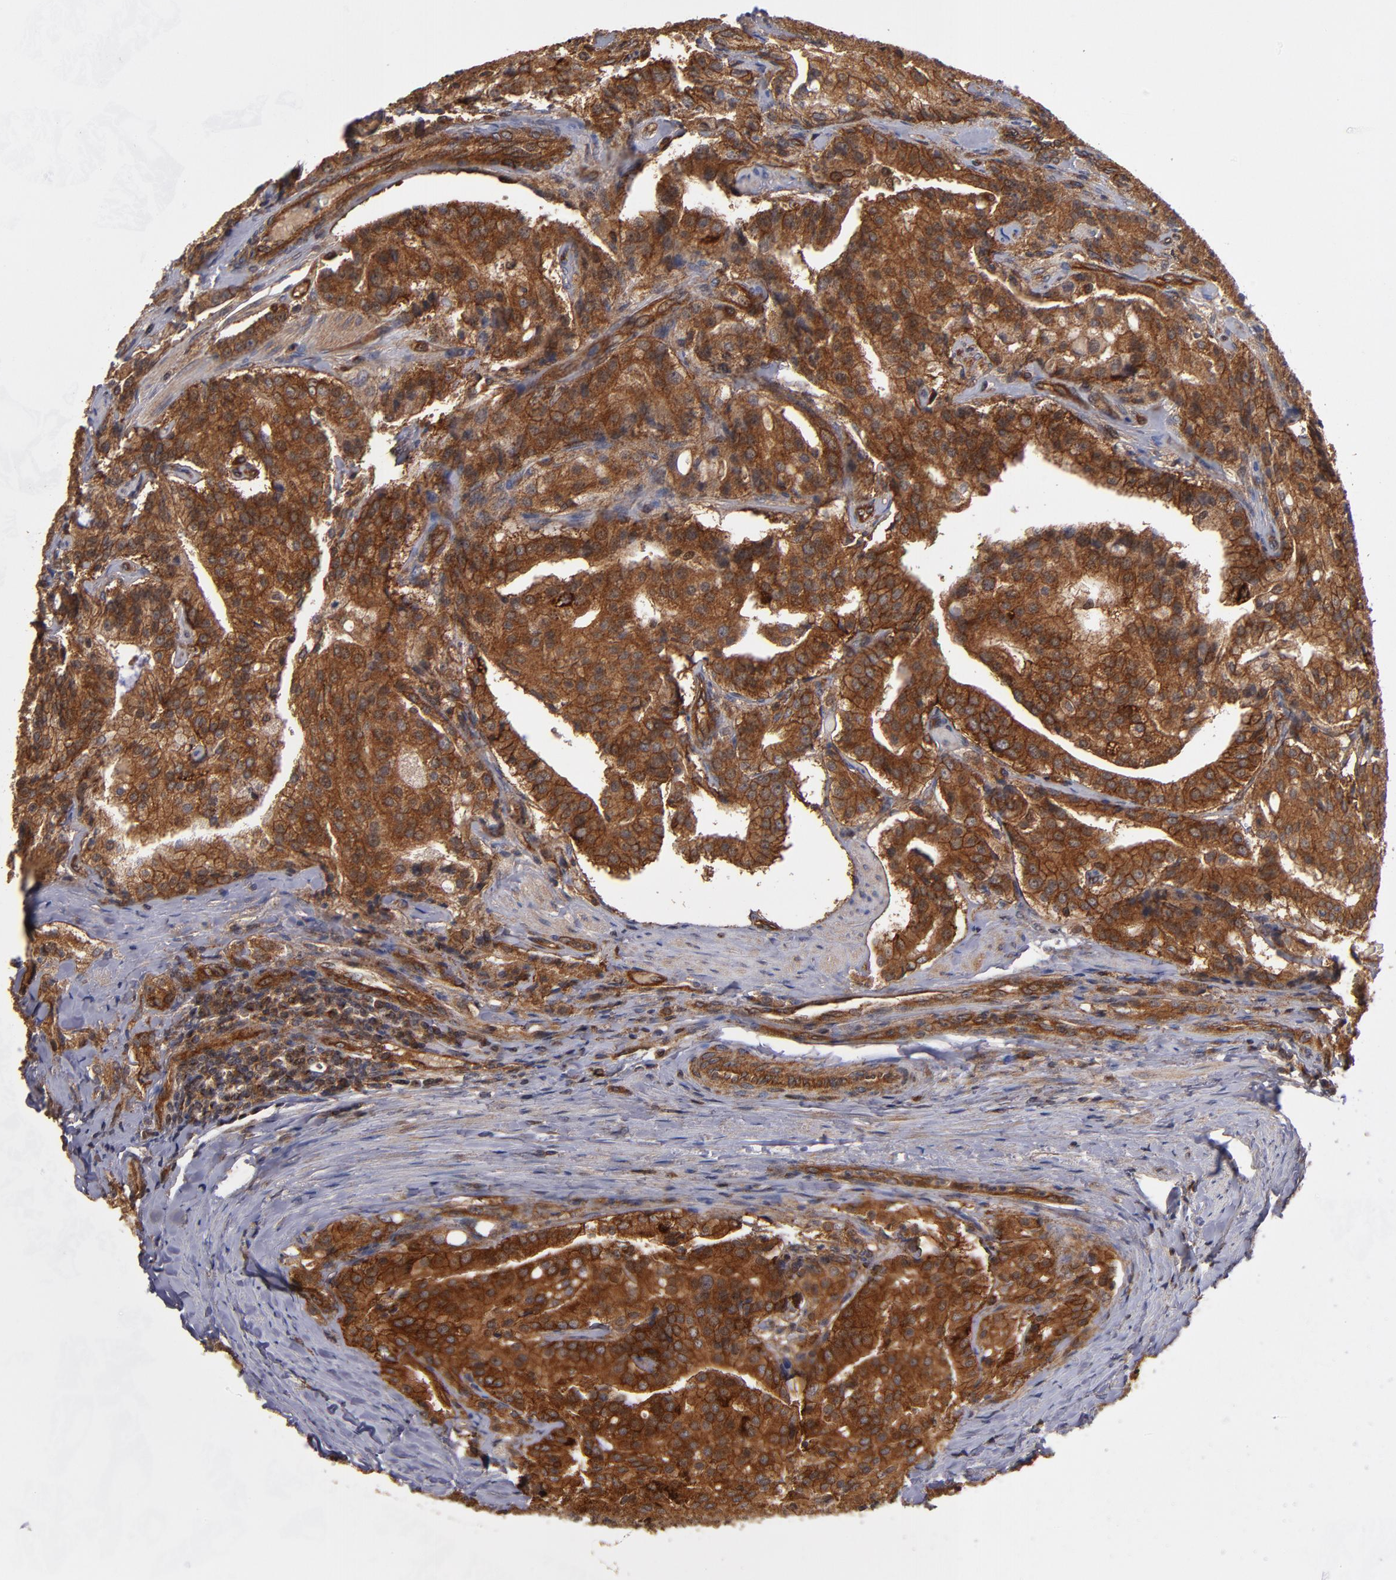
{"staining": {"intensity": "strong", "quantity": ">75%", "location": "cytoplasmic/membranous"}, "tissue": "prostate cancer", "cell_type": "Tumor cells", "image_type": "cancer", "snomed": [{"axis": "morphology", "description": "Adenocarcinoma, Medium grade"}, {"axis": "topography", "description": "Prostate"}], "caption": "Immunohistochemical staining of human adenocarcinoma (medium-grade) (prostate) displays strong cytoplasmic/membranous protein positivity in about >75% of tumor cells. (DAB = brown stain, brightfield microscopy at high magnification).", "gene": "BDKRB1", "patient": {"sex": "male", "age": 72}}